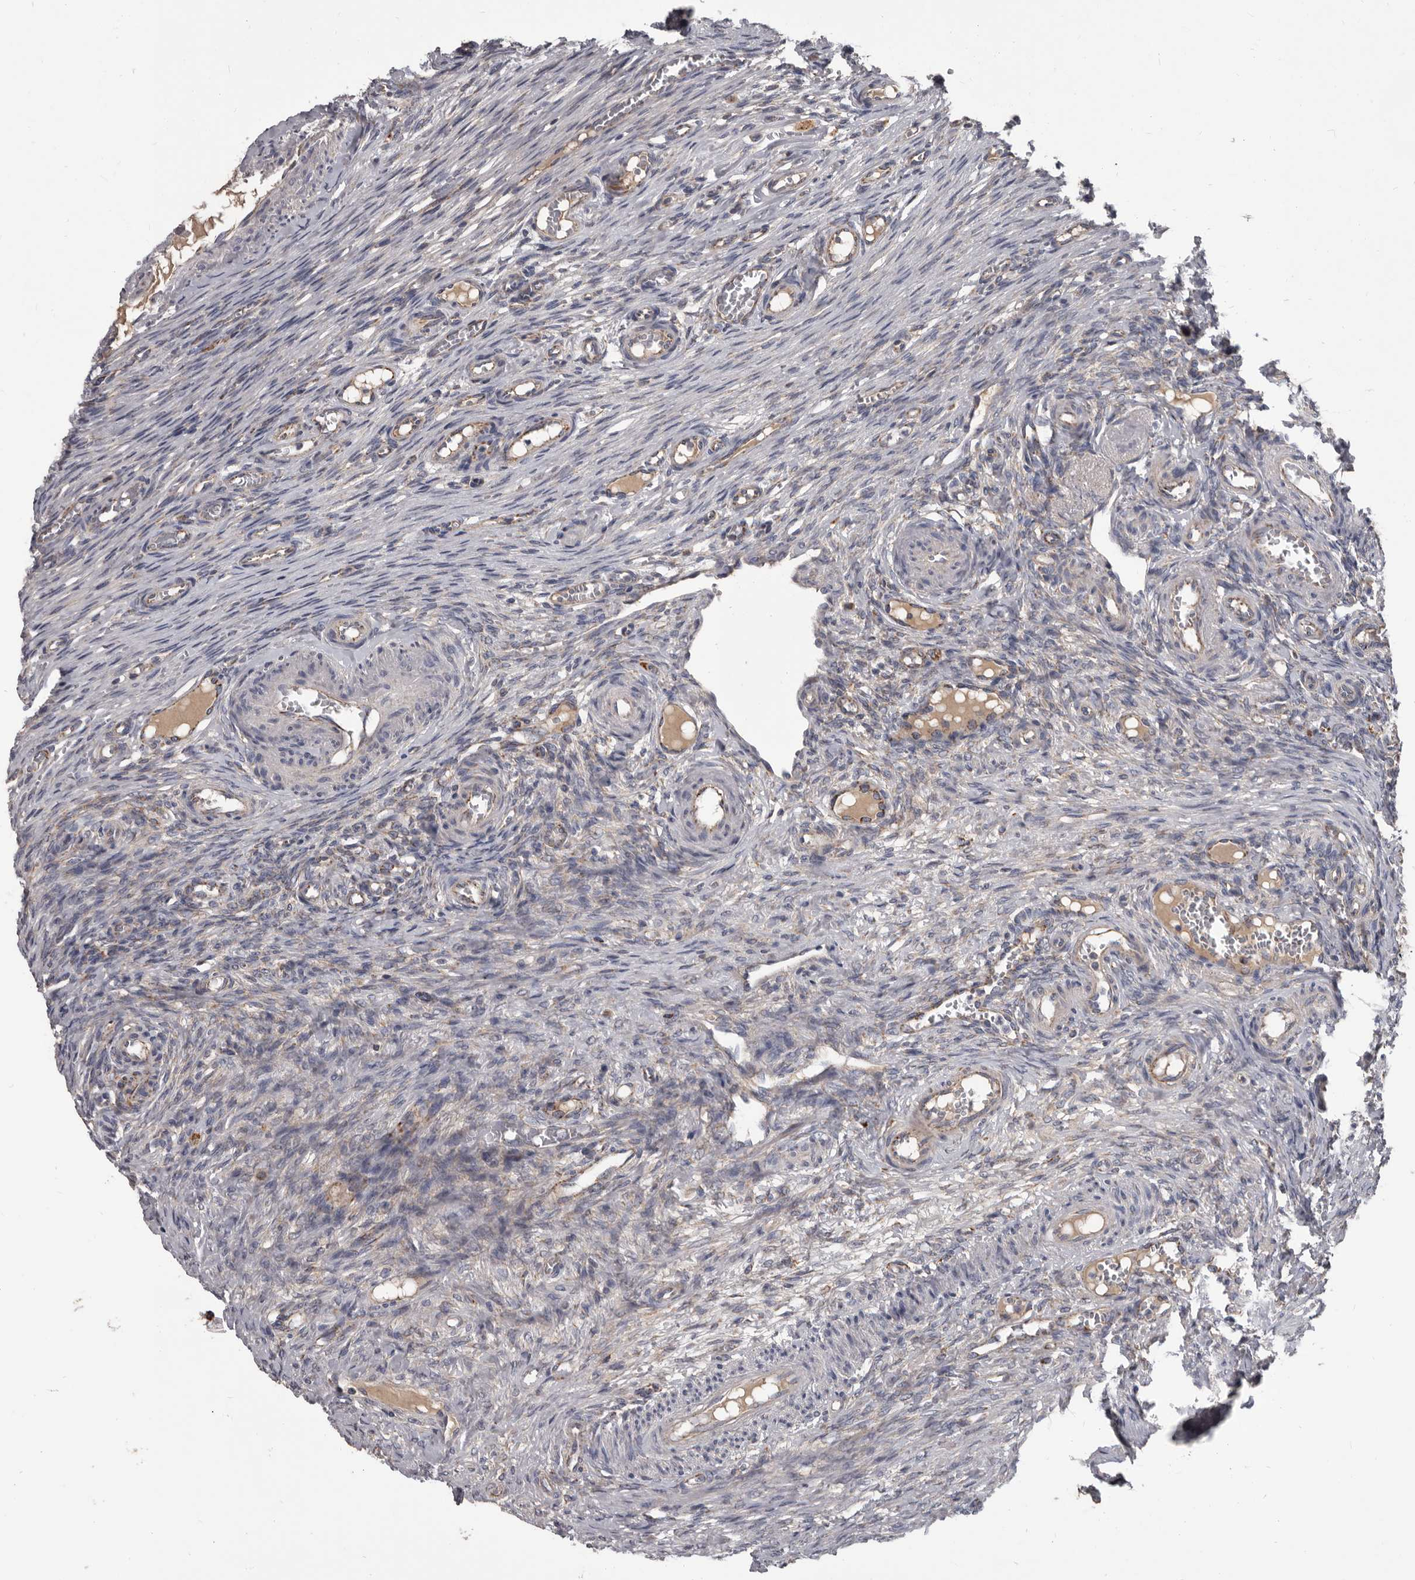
{"staining": {"intensity": "negative", "quantity": "none", "location": "none"}, "tissue": "ovary", "cell_type": "Ovarian stroma cells", "image_type": "normal", "snomed": [{"axis": "morphology", "description": "Adenocarcinoma, NOS"}, {"axis": "topography", "description": "Endometrium"}], "caption": "Immunohistochemistry histopathology image of unremarkable human ovary stained for a protein (brown), which exhibits no positivity in ovarian stroma cells.", "gene": "ALDH5A1", "patient": {"sex": "female", "age": 32}}